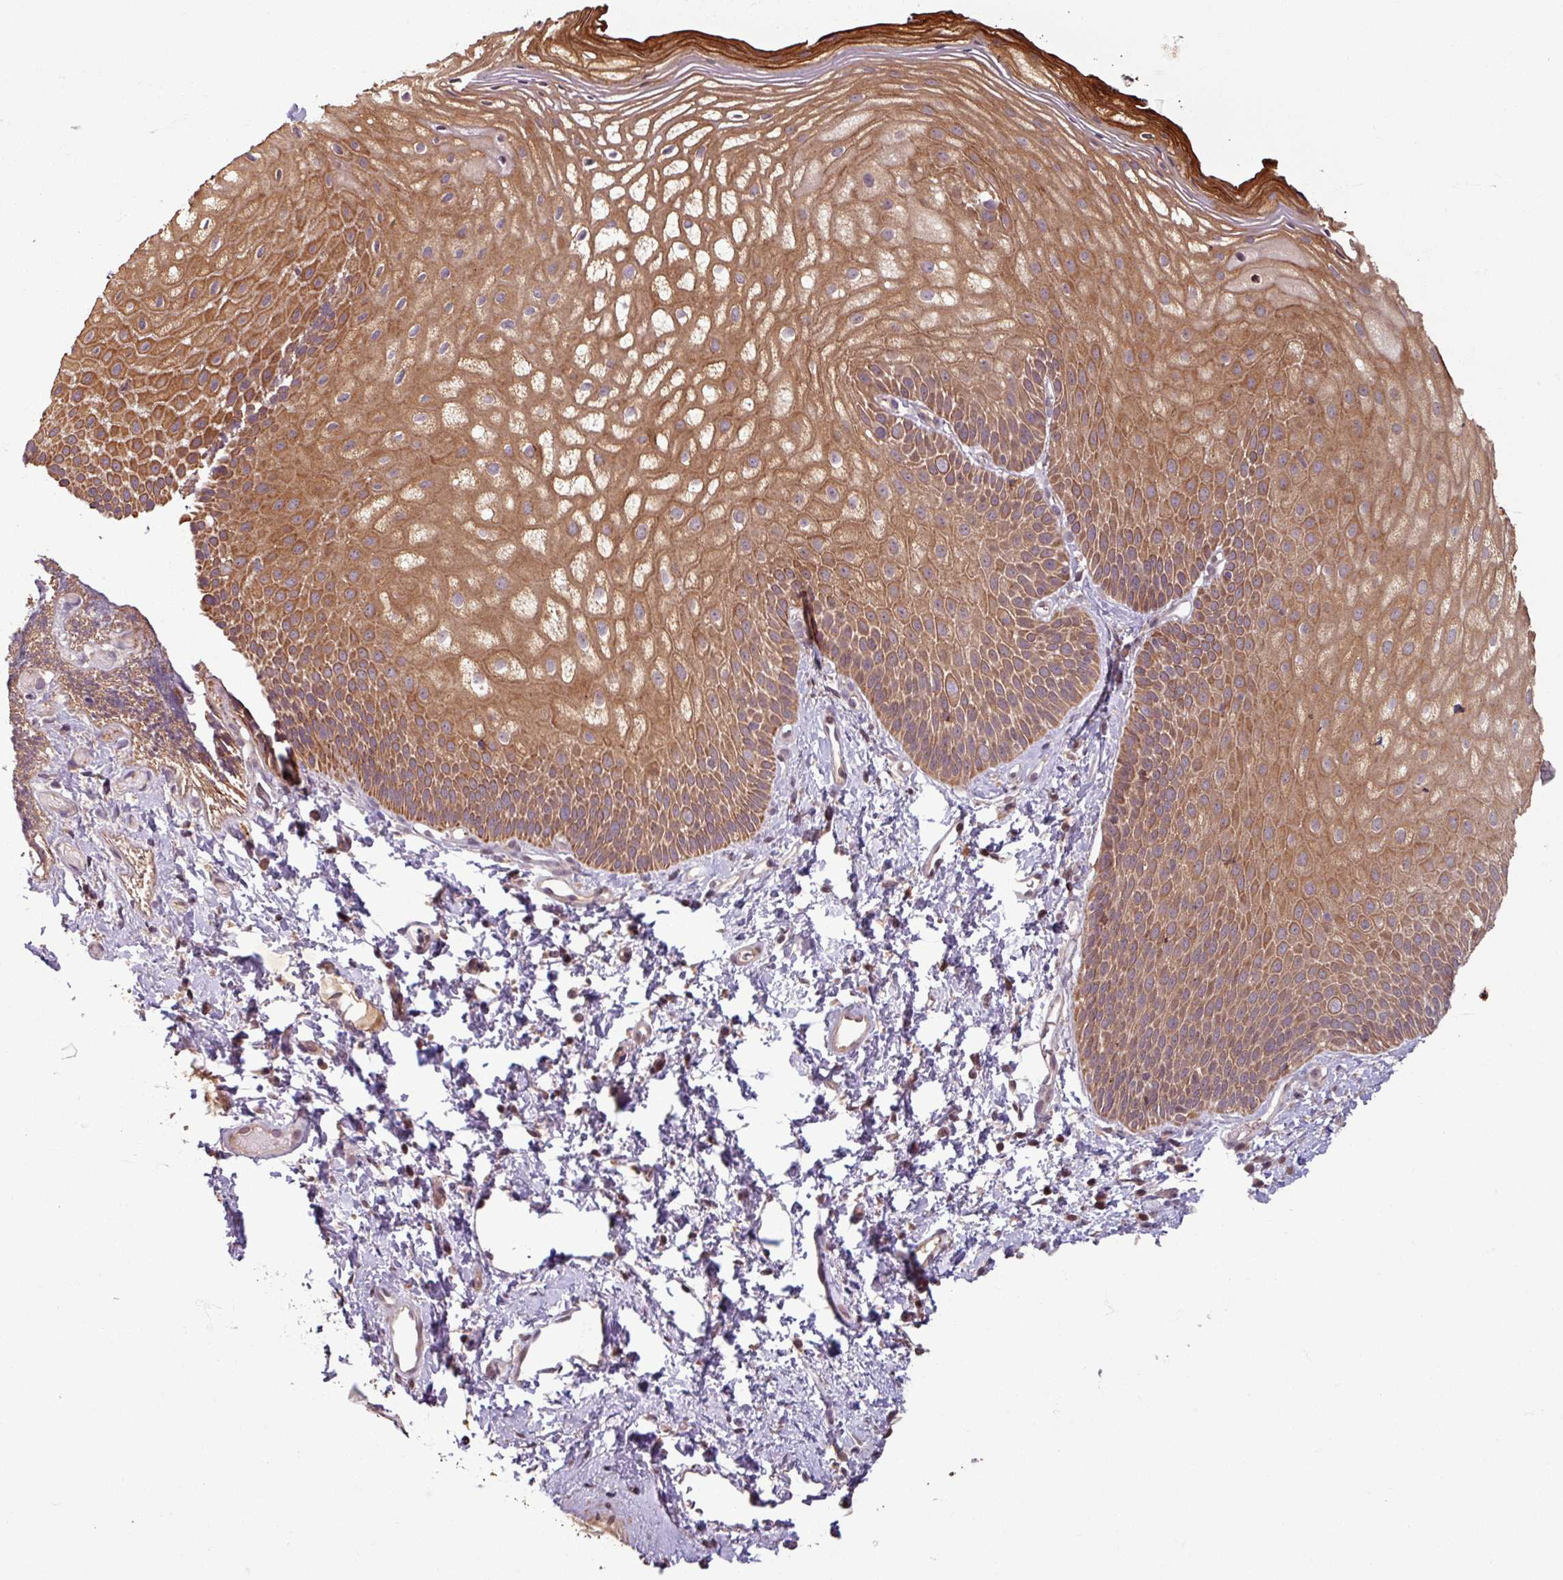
{"staining": {"intensity": "moderate", "quantity": "25%-75%", "location": "cytoplasmic/membranous,nuclear"}, "tissue": "skin", "cell_type": "Epidermal cells", "image_type": "normal", "snomed": [{"axis": "morphology", "description": "Normal tissue, NOS"}, {"axis": "topography", "description": "Anal"}], "caption": "Normal skin was stained to show a protein in brown. There is medium levels of moderate cytoplasmic/membranous,nuclear positivity in about 25%-75% of epidermal cells. The protein is shown in brown color, while the nuclei are stained blue.", "gene": "OR6B1", "patient": {"sex": "female", "age": 40}}